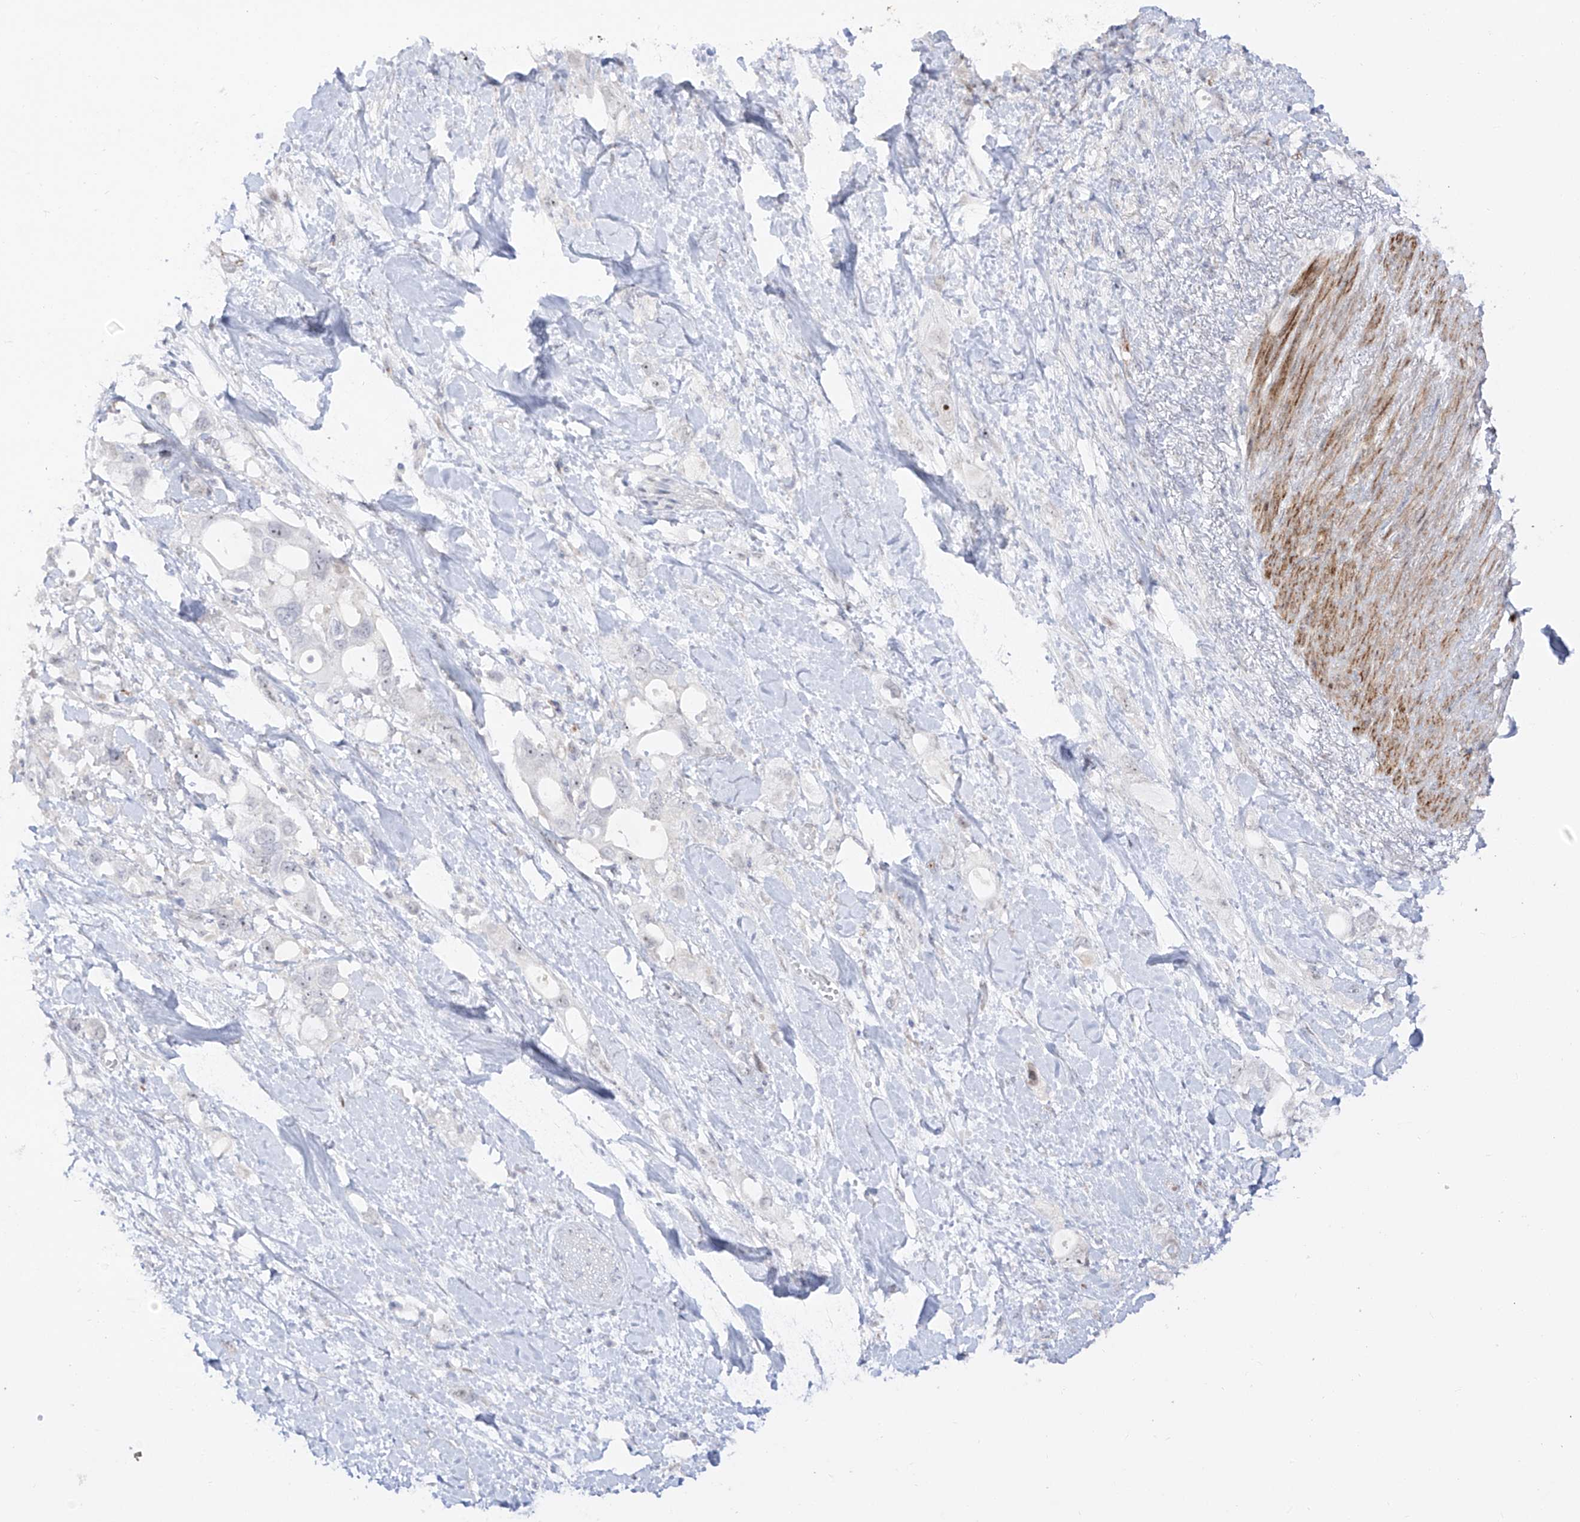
{"staining": {"intensity": "weak", "quantity": "<25%", "location": "nuclear"}, "tissue": "pancreatic cancer", "cell_type": "Tumor cells", "image_type": "cancer", "snomed": [{"axis": "morphology", "description": "Adenocarcinoma, NOS"}, {"axis": "topography", "description": "Pancreas"}], "caption": "Pancreatic adenocarcinoma was stained to show a protein in brown. There is no significant staining in tumor cells.", "gene": "ZNF180", "patient": {"sex": "female", "age": 56}}